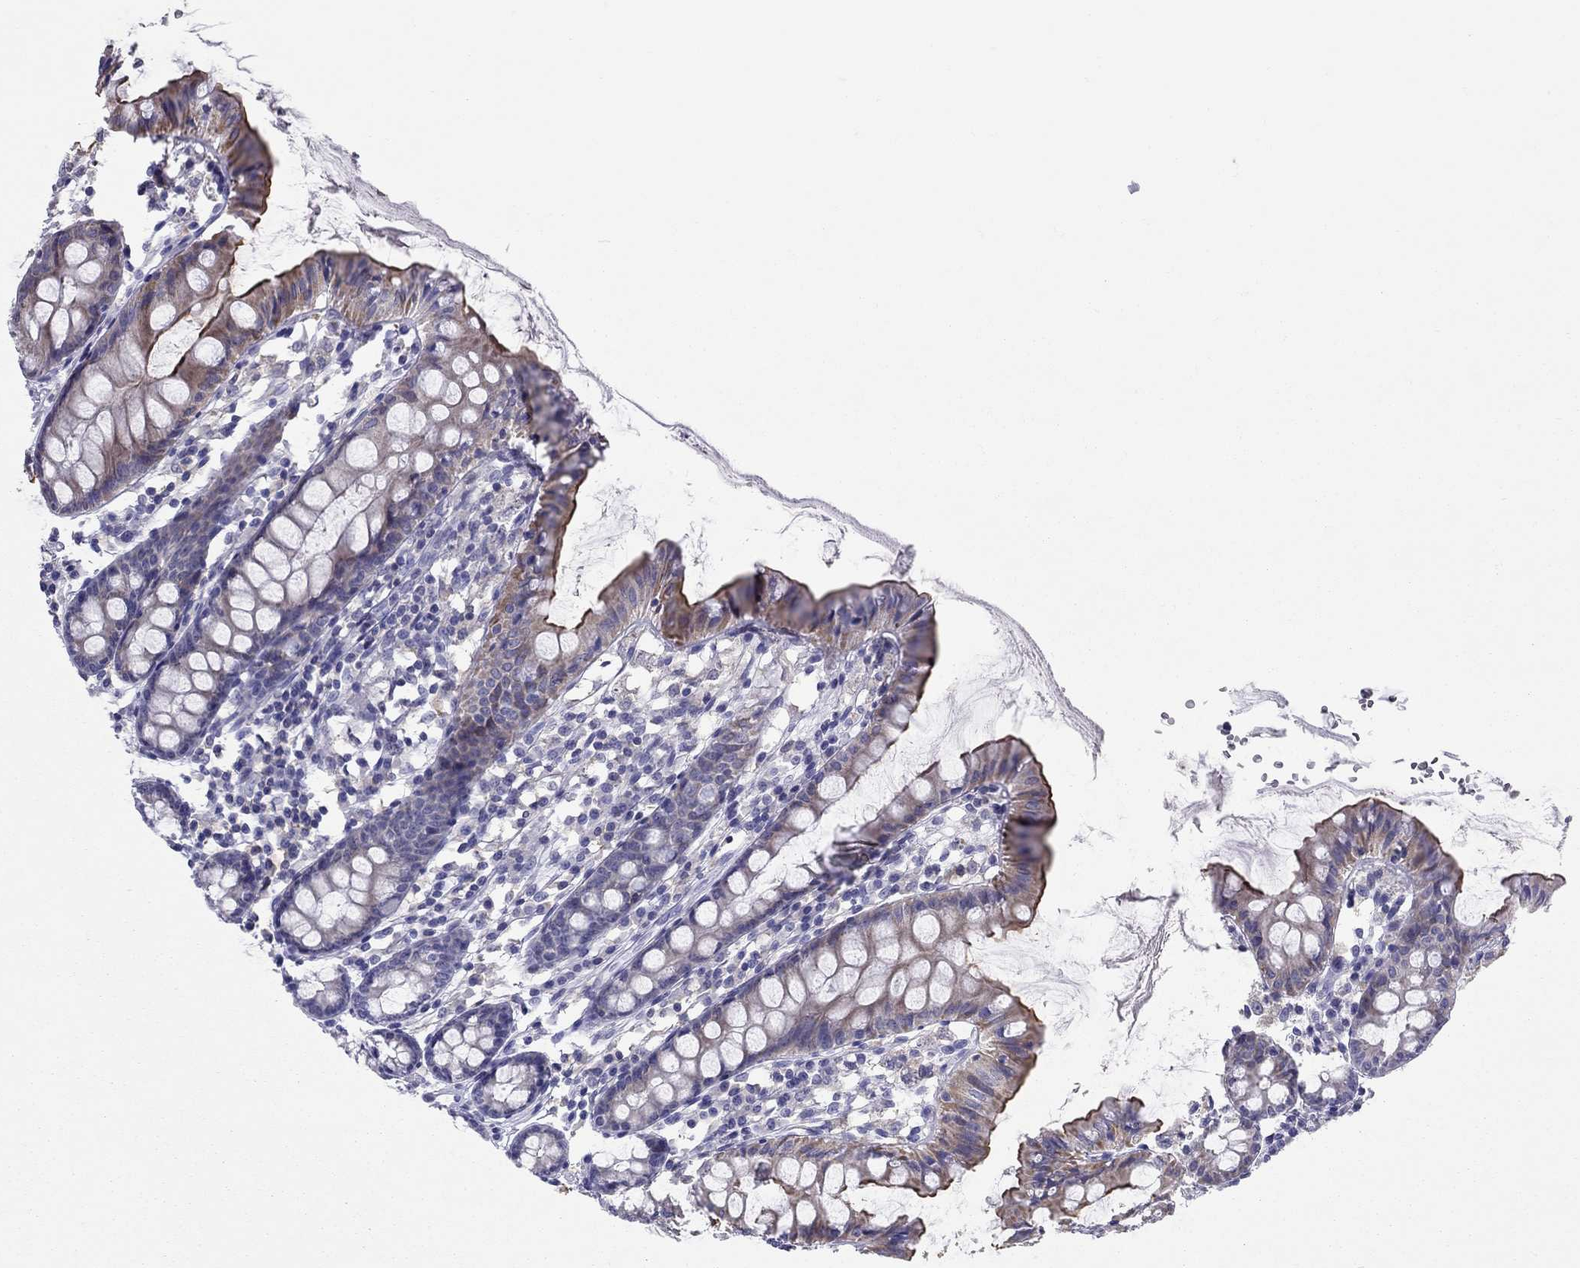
{"staining": {"intensity": "negative", "quantity": "none", "location": "none"}, "tissue": "colon", "cell_type": "Endothelial cells", "image_type": "normal", "snomed": [{"axis": "morphology", "description": "Normal tissue, NOS"}, {"axis": "topography", "description": "Colon"}], "caption": "Histopathology image shows no significant protein staining in endothelial cells of benign colon.", "gene": "SLC46A2", "patient": {"sex": "female", "age": 84}}